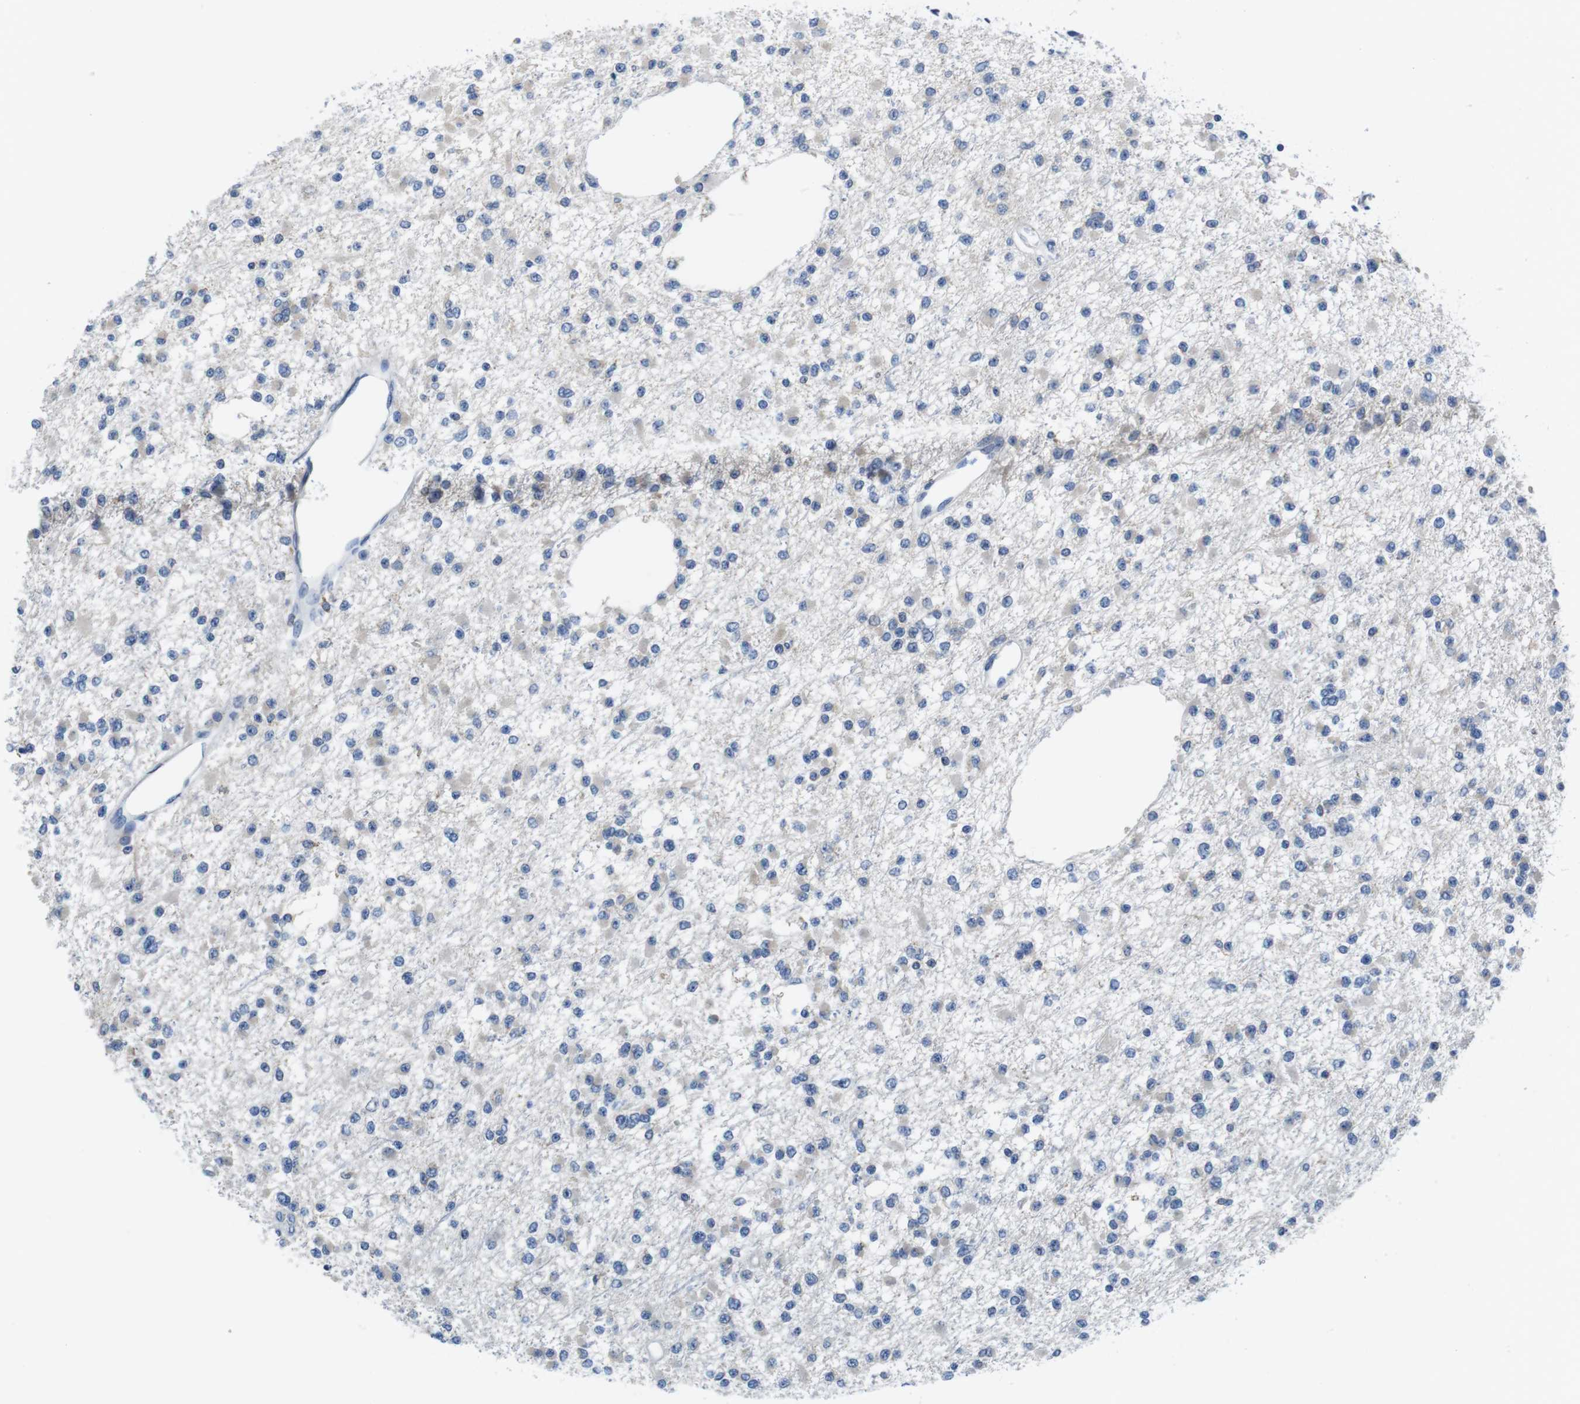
{"staining": {"intensity": "negative", "quantity": "none", "location": "none"}, "tissue": "glioma", "cell_type": "Tumor cells", "image_type": "cancer", "snomed": [{"axis": "morphology", "description": "Glioma, malignant, Low grade"}, {"axis": "topography", "description": "Brain"}], "caption": "The photomicrograph exhibits no significant positivity in tumor cells of malignant low-grade glioma.", "gene": "PIK3CD", "patient": {"sex": "female", "age": 22}}